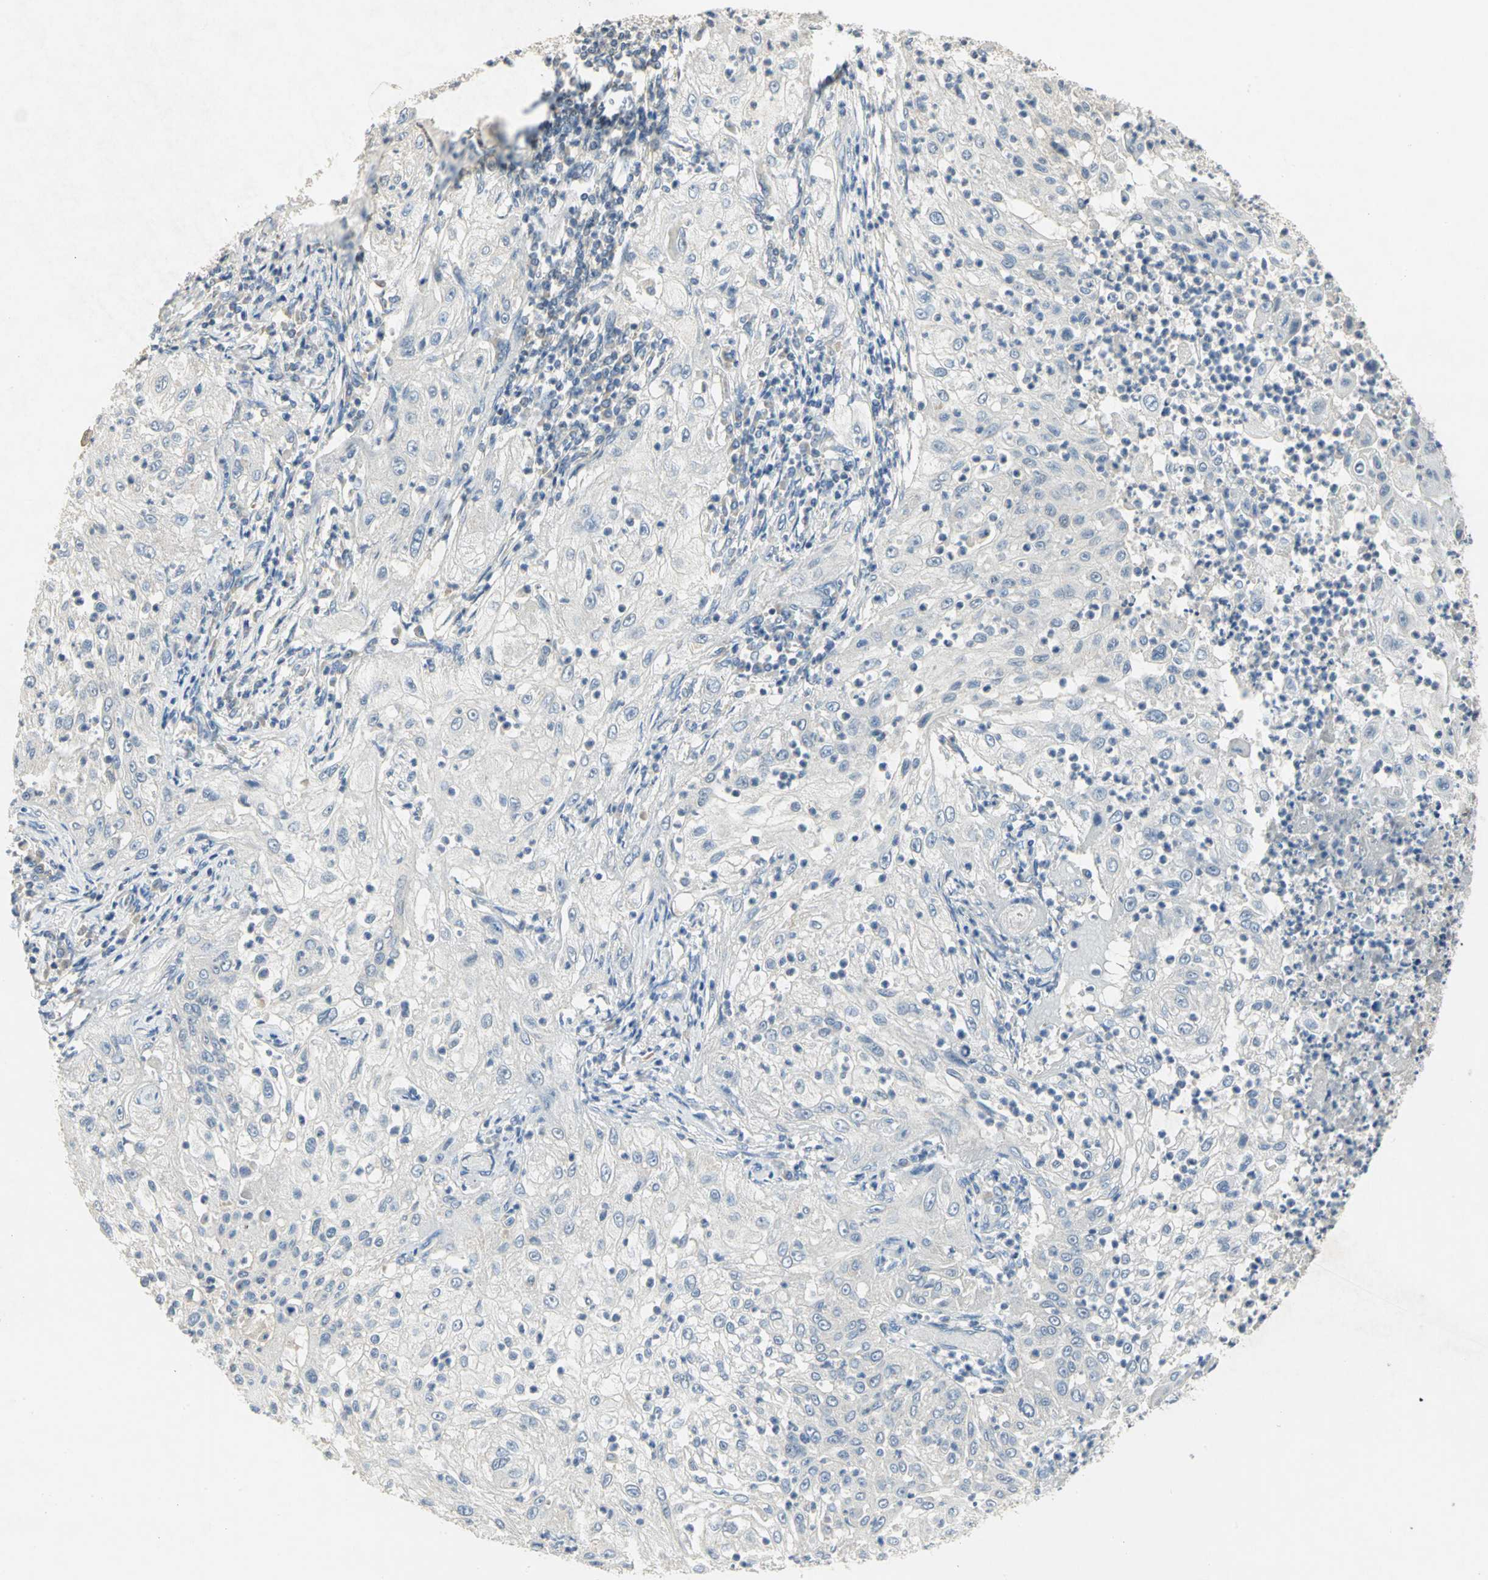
{"staining": {"intensity": "negative", "quantity": "none", "location": "none"}, "tissue": "lung cancer", "cell_type": "Tumor cells", "image_type": "cancer", "snomed": [{"axis": "morphology", "description": "Inflammation, NOS"}, {"axis": "morphology", "description": "Squamous cell carcinoma, NOS"}, {"axis": "topography", "description": "Lymph node"}, {"axis": "topography", "description": "Soft tissue"}, {"axis": "topography", "description": "Lung"}], "caption": "Lung cancer stained for a protein using immunohistochemistry demonstrates no expression tumor cells.", "gene": "PPIA", "patient": {"sex": "male", "age": 66}}